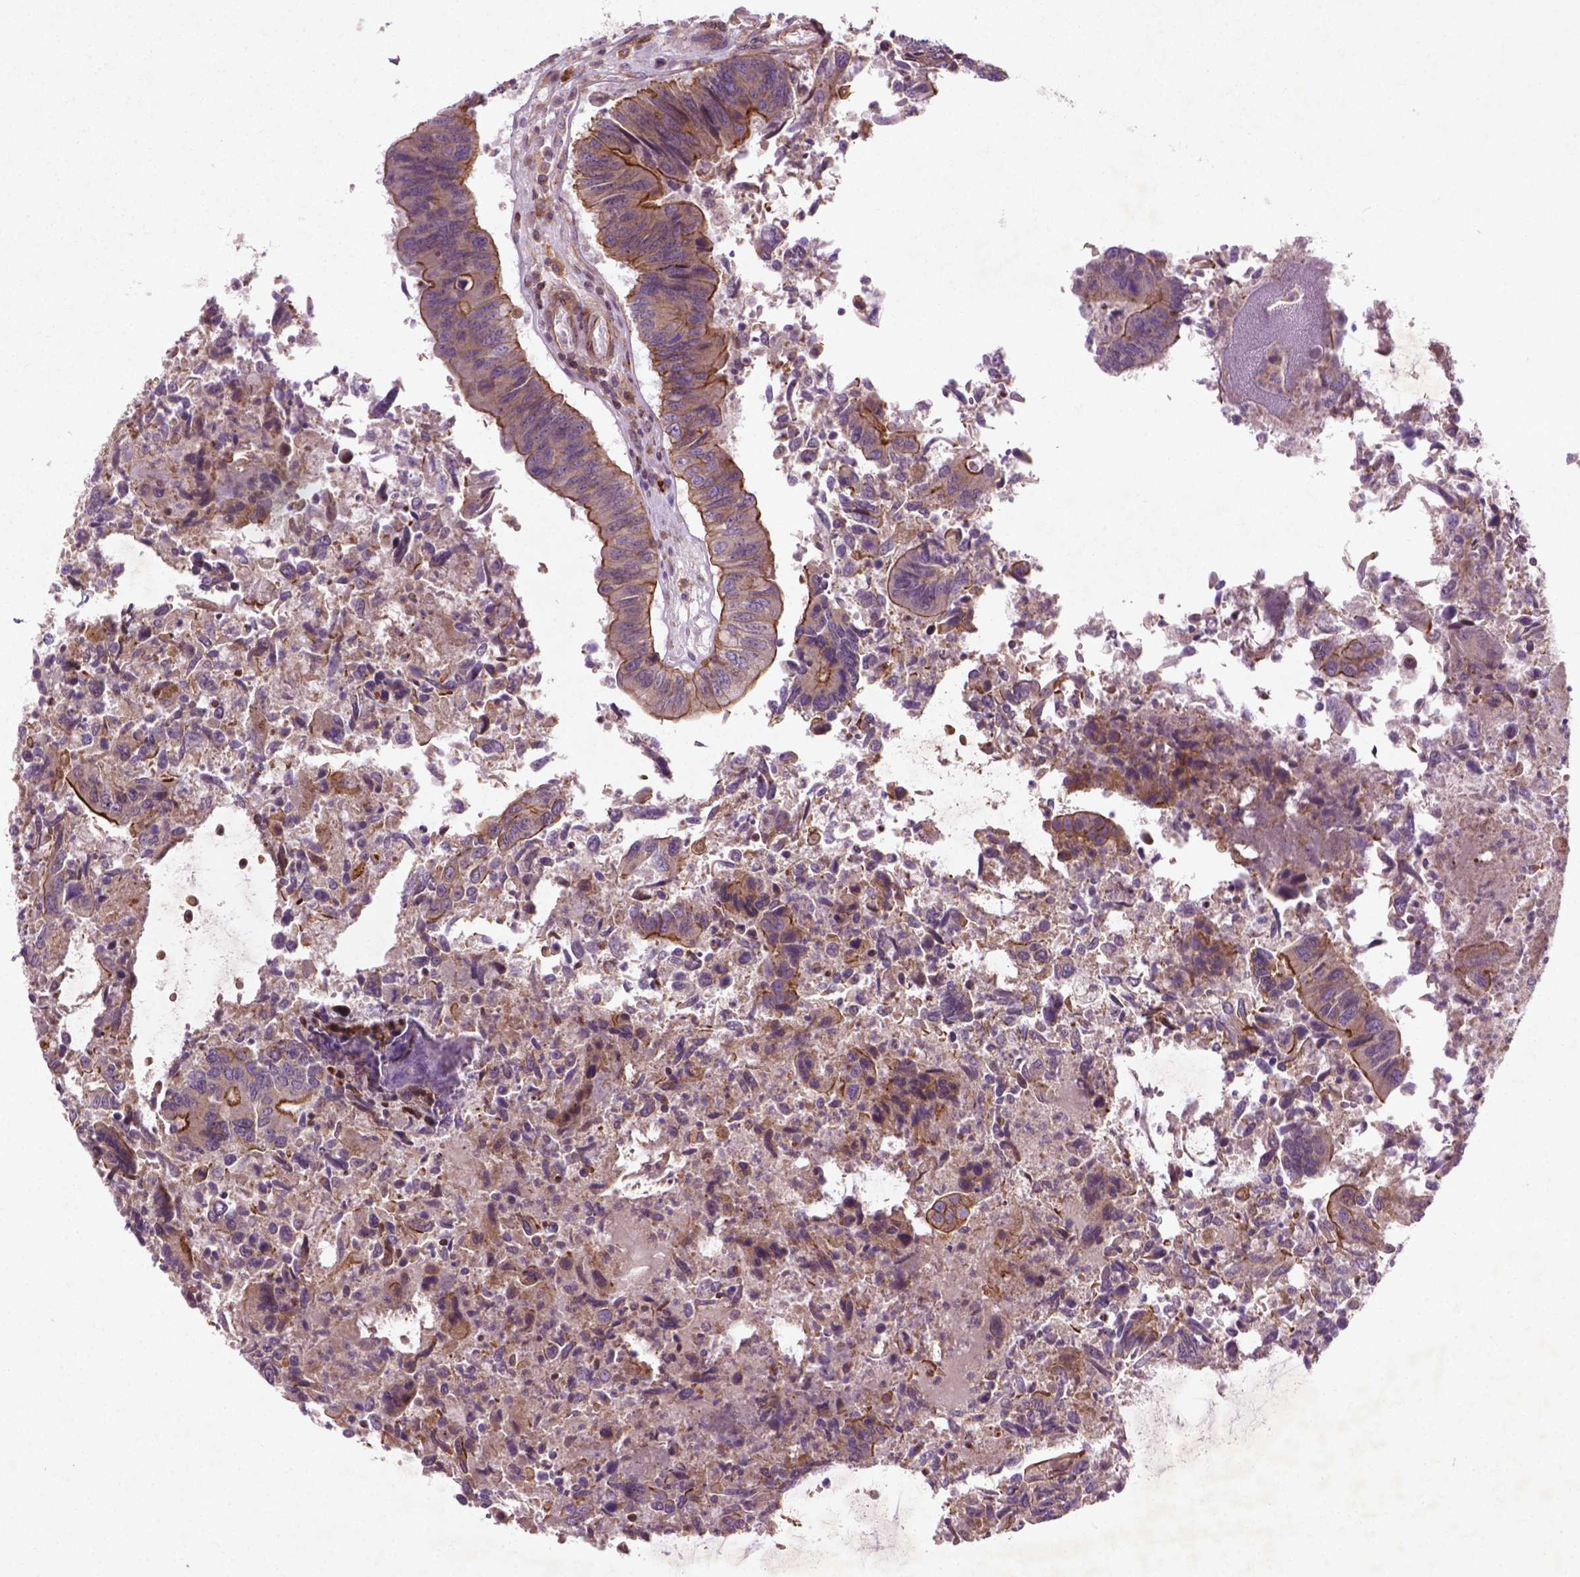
{"staining": {"intensity": "moderate", "quantity": "25%-75%", "location": "cytoplasmic/membranous"}, "tissue": "colorectal cancer", "cell_type": "Tumor cells", "image_type": "cancer", "snomed": [{"axis": "morphology", "description": "Adenocarcinoma, NOS"}, {"axis": "topography", "description": "Colon"}], "caption": "A brown stain highlights moderate cytoplasmic/membranous expression of a protein in colorectal adenocarcinoma tumor cells.", "gene": "TCHP", "patient": {"sex": "female", "age": 67}}